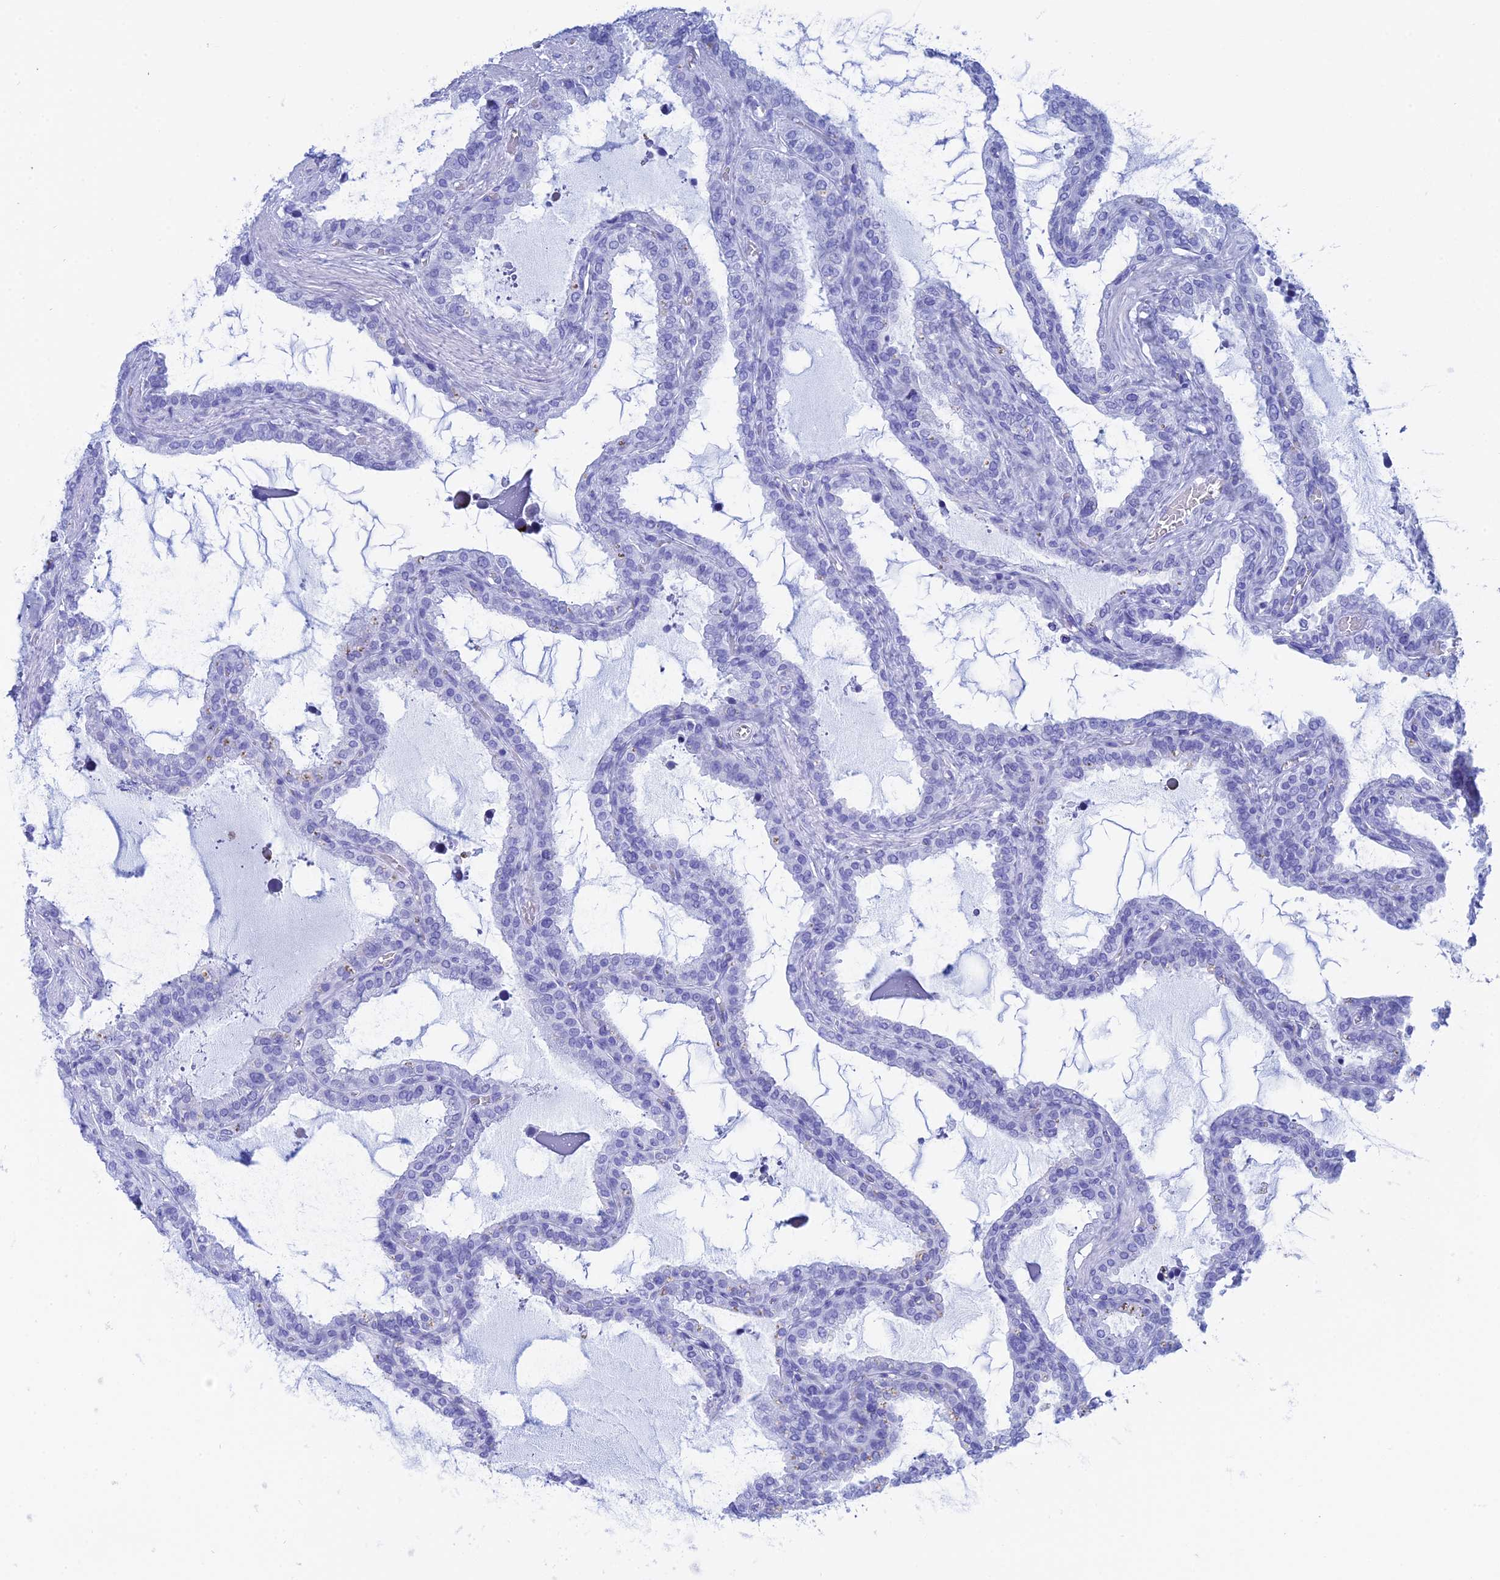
{"staining": {"intensity": "negative", "quantity": "none", "location": "none"}, "tissue": "seminal vesicle", "cell_type": "Glandular cells", "image_type": "normal", "snomed": [{"axis": "morphology", "description": "Normal tissue, NOS"}, {"axis": "topography", "description": "Seminal veicle"}], "caption": "This micrograph is of normal seminal vesicle stained with IHC to label a protein in brown with the nuclei are counter-stained blue. There is no positivity in glandular cells. (DAB (3,3'-diaminobenzidine) IHC with hematoxylin counter stain).", "gene": "TEX101", "patient": {"sex": "male", "age": 46}}